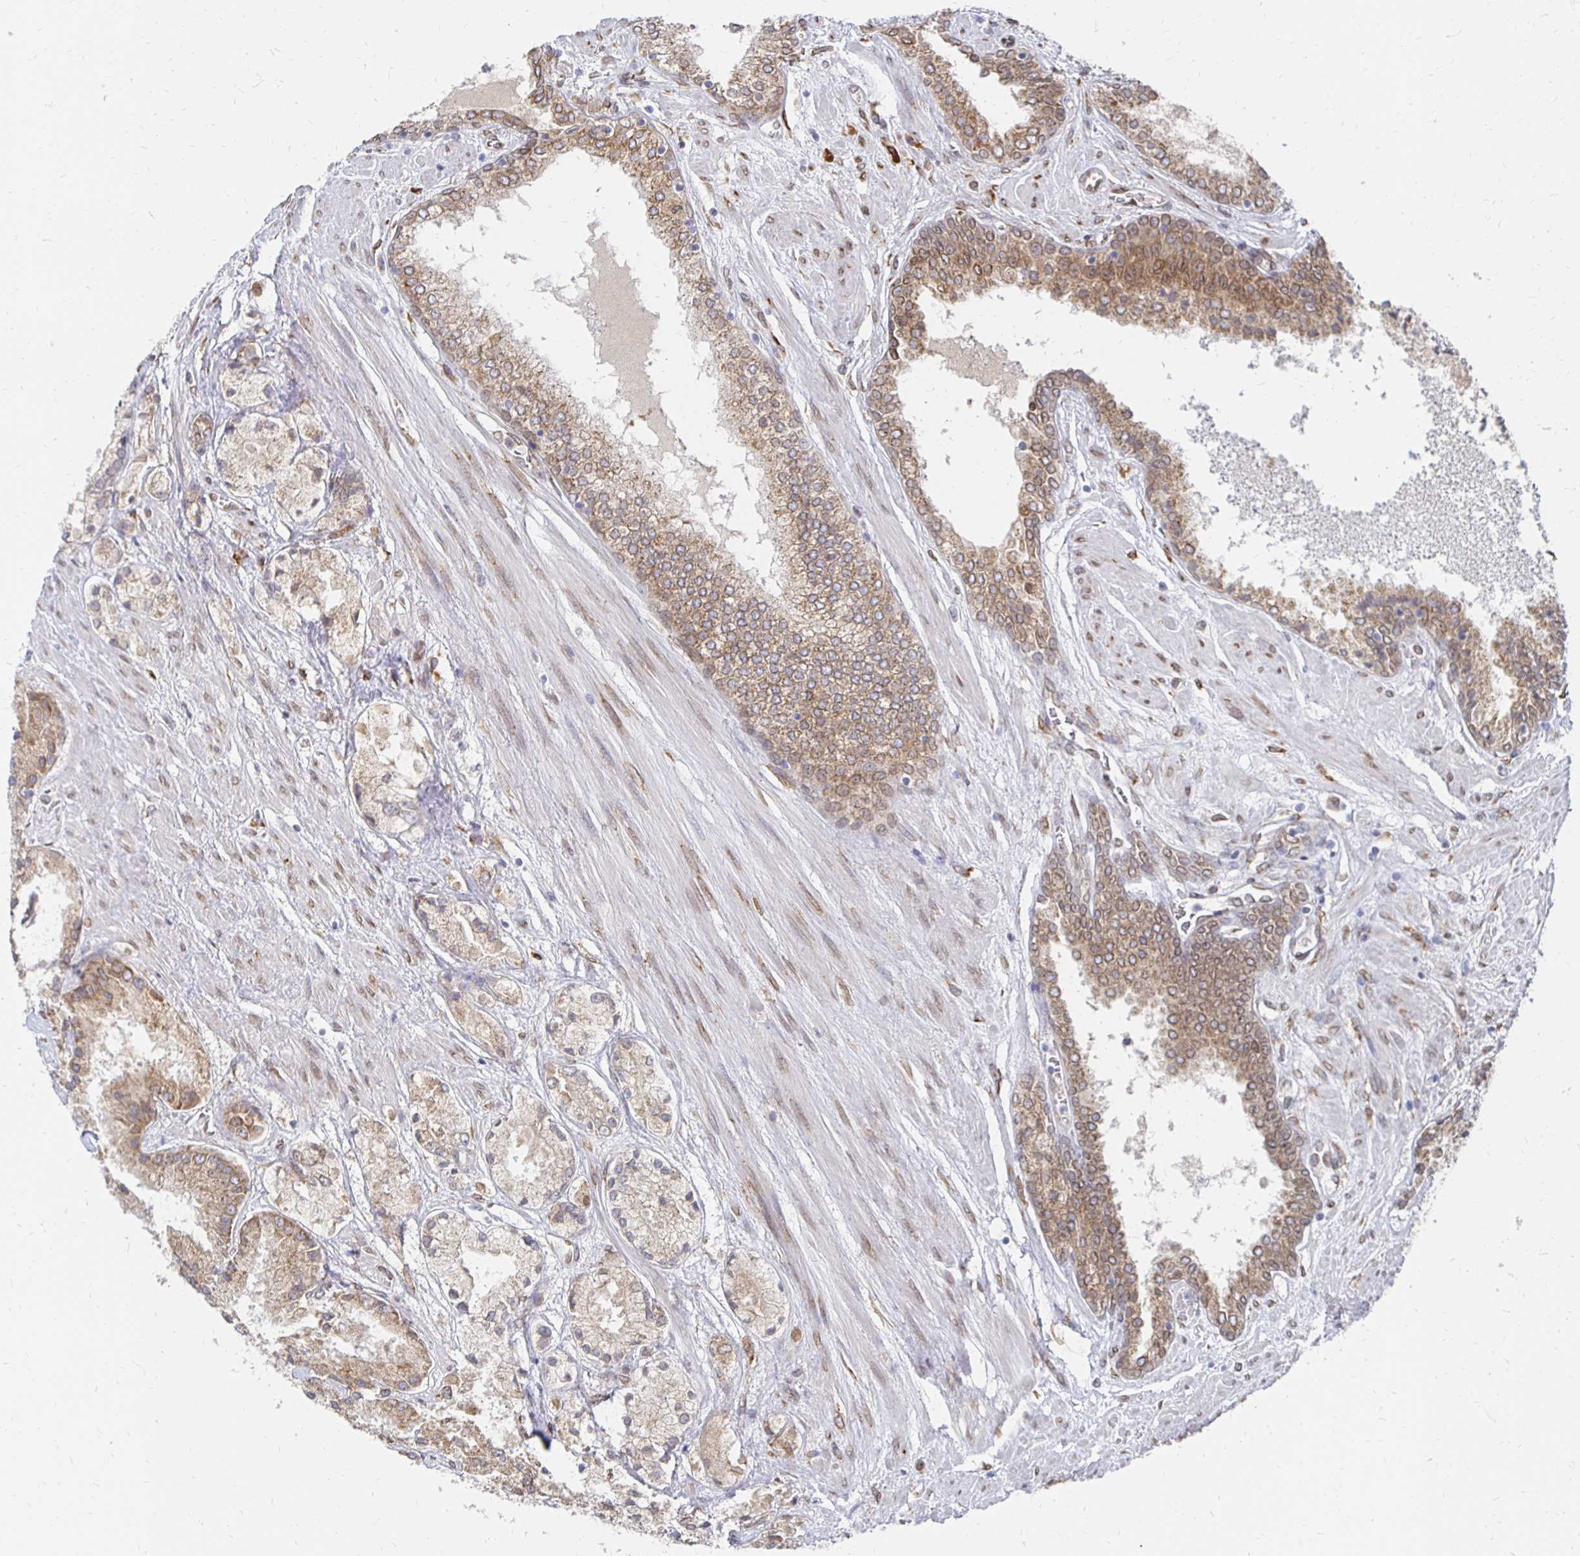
{"staining": {"intensity": "moderate", "quantity": ">75%", "location": "cytoplasmic/membranous"}, "tissue": "prostate cancer", "cell_type": "Tumor cells", "image_type": "cancer", "snomed": [{"axis": "morphology", "description": "Adenocarcinoma, High grade"}, {"axis": "topography", "description": "Prostate"}], "caption": "Protein staining of prostate cancer tissue reveals moderate cytoplasmic/membranous staining in approximately >75% of tumor cells.", "gene": "PELI3", "patient": {"sex": "male", "age": 67}}